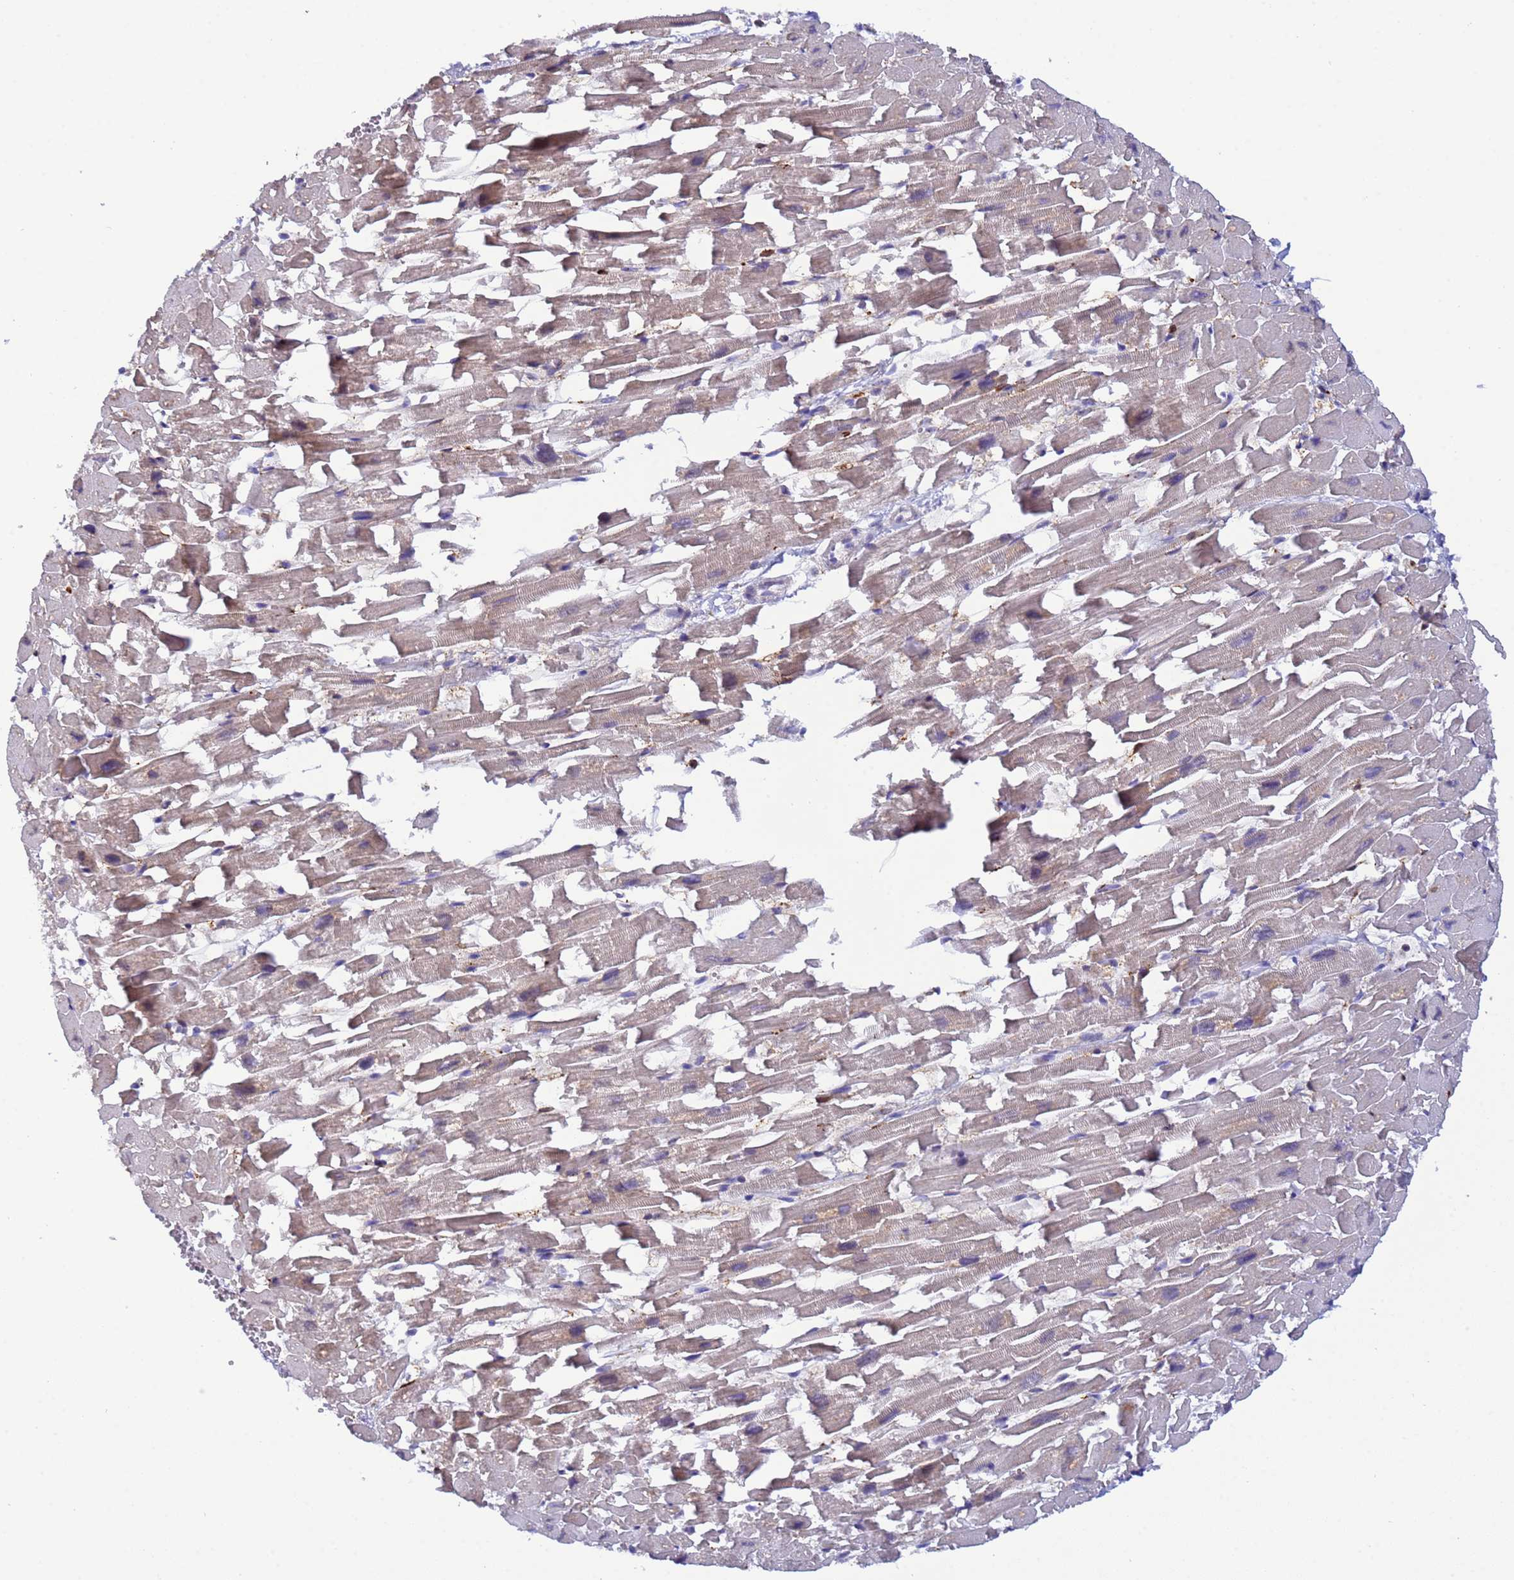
{"staining": {"intensity": "weak", "quantity": "25%-75%", "location": "cytoplasmic/membranous"}, "tissue": "heart muscle", "cell_type": "Cardiomyocytes", "image_type": "normal", "snomed": [{"axis": "morphology", "description": "Normal tissue, NOS"}, {"axis": "topography", "description": "Heart"}], "caption": "Immunohistochemical staining of benign human heart muscle reveals 25%-75% levels of weak cytoplasmic/membranous protein expression in approximately 25%-75% of cardiomyocytes.", "gene": "EZR", "patient": {"sex": "female", "age": 64}}